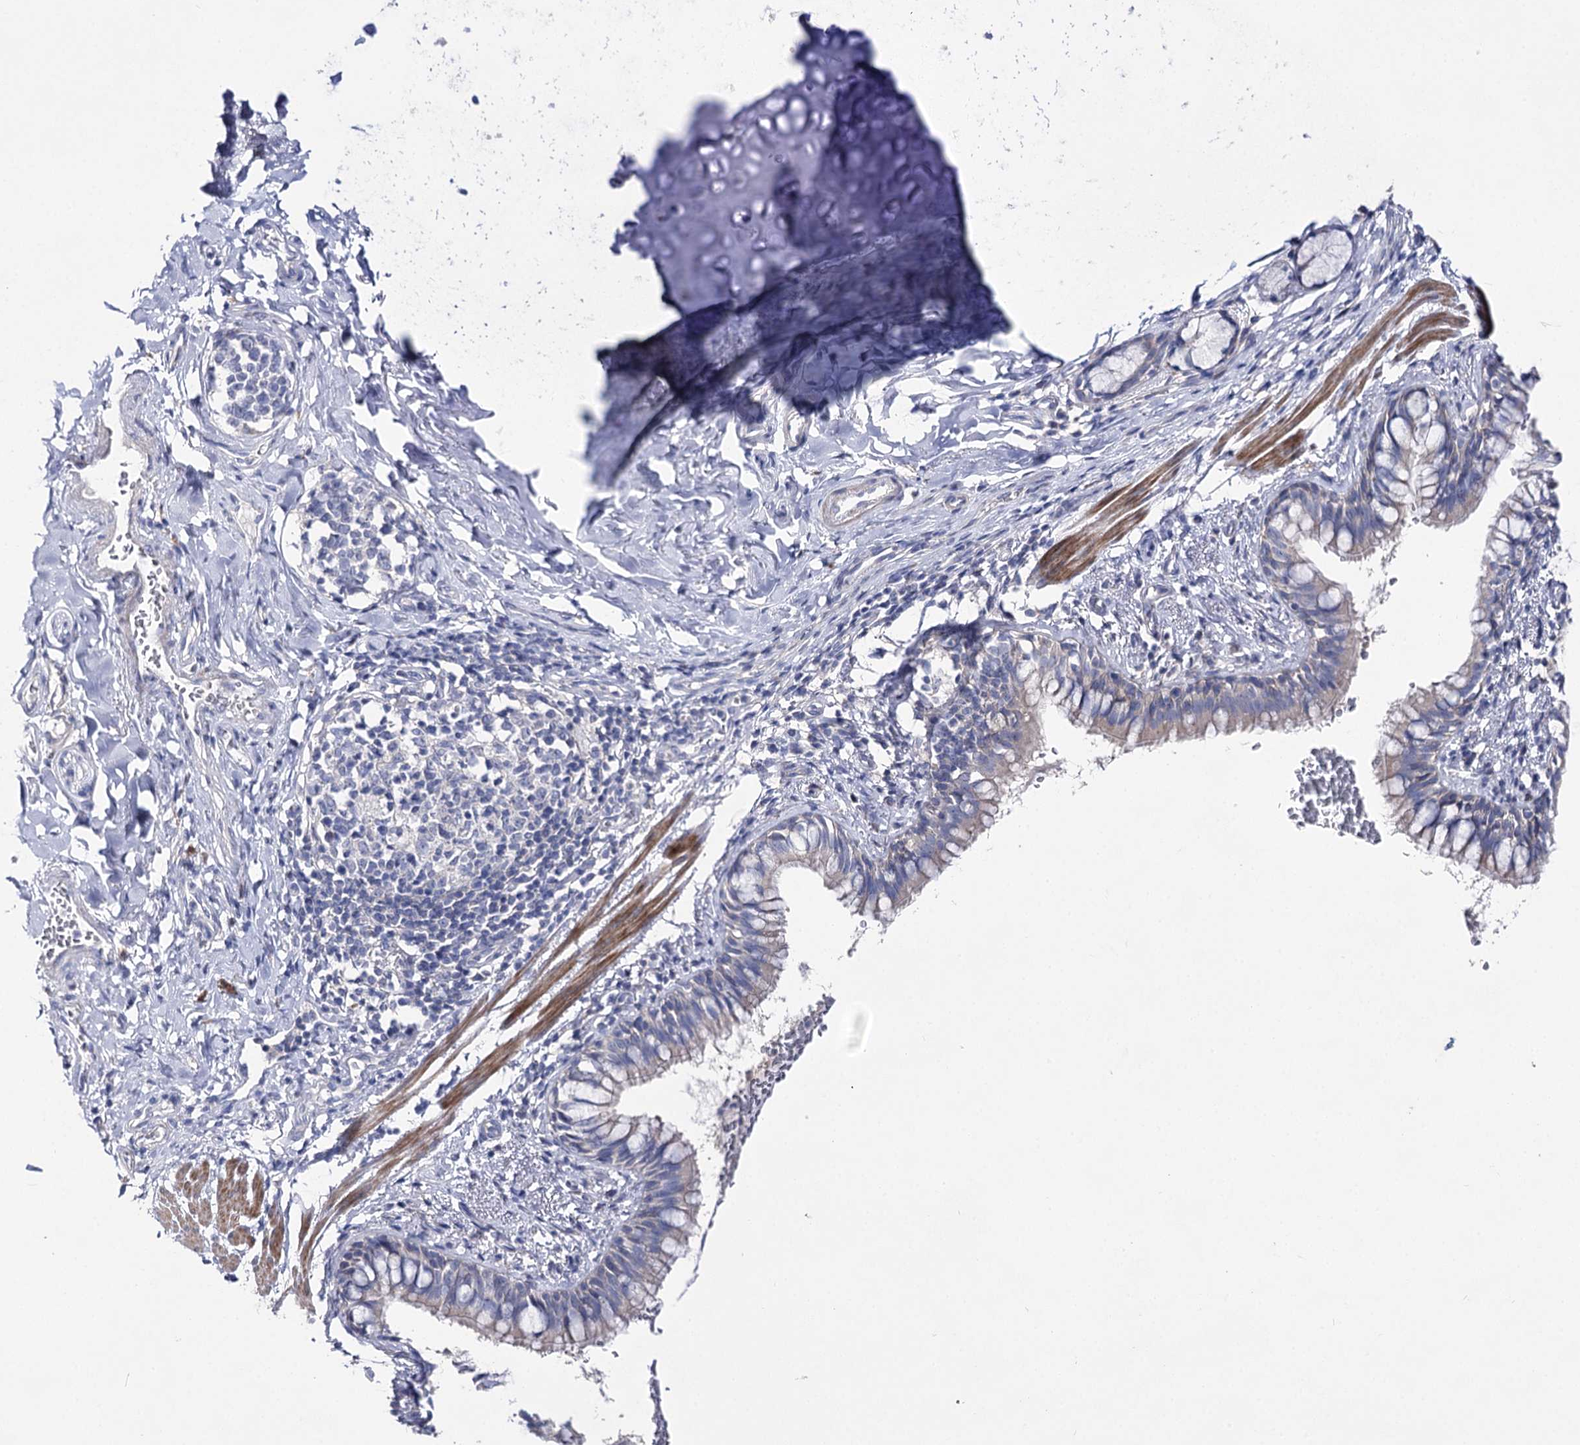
{"staining": {"intensity": "weak", "quantity": "<25%", "location": "cytoplasmic/membranous"}, "tissue": "bronchus", "cell_type": "Respiratory epithelial cells", "image_type": "normal", "snomed": [{"axis": "morphology", "description": "Normal tissue, NOS"}, {"axis": "topography", "description": "Cartilage tissue"}, {"axis": "topography", "description": "Bronchus"}], "caption": "Immunohistochemistry micrograph of unremarkable human bronchus stained for a protein (brown), which displays no staining in respiratory epithelial cells. (Immunohistochemistry, brightfield microscopy, high magnification).", "gene": "NRAP", "patient": {"sex": "female", "age": 36}}